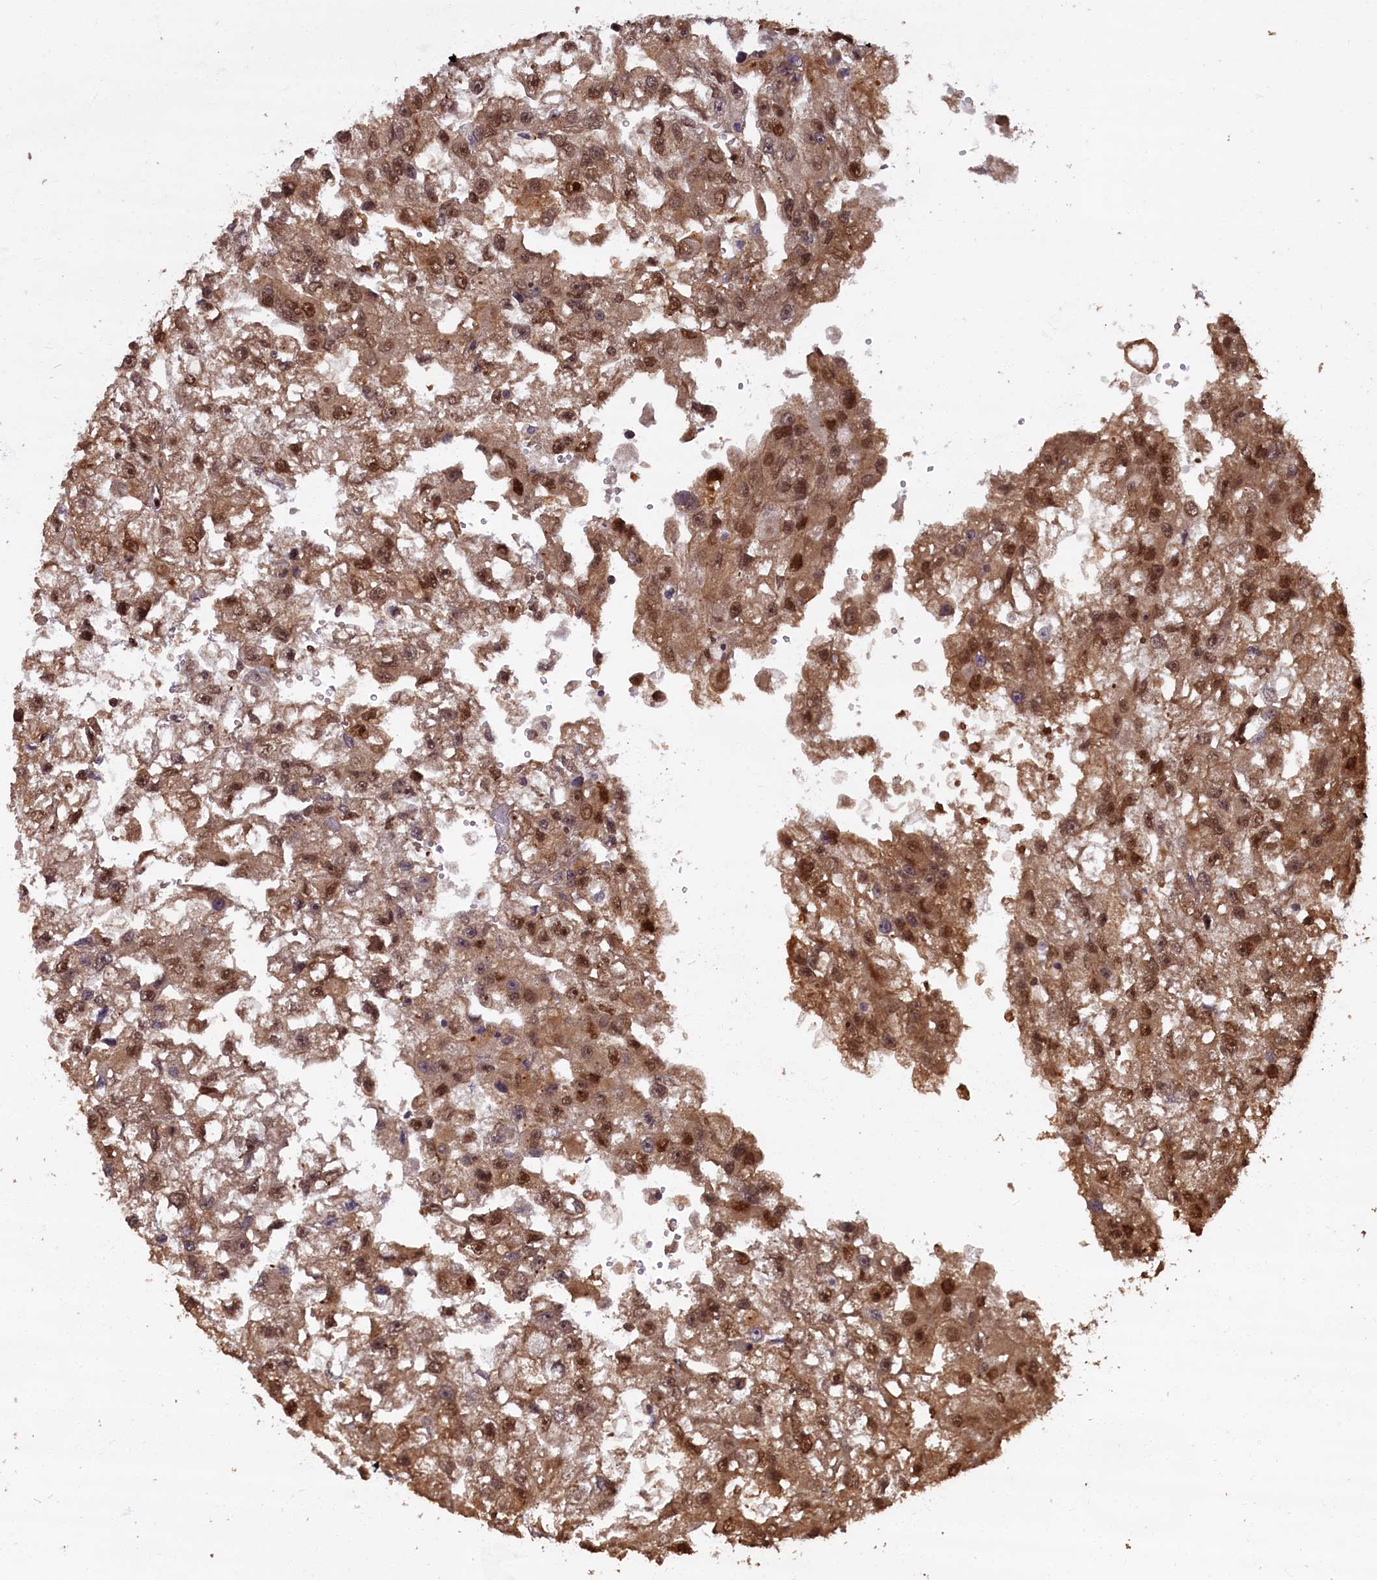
{"staining": {"intensity": "moderate", "quantity": ">75%", "location": "cytoplasmic/membranous,nuclear"}, "tissue": "renal cancer", "cell_type": "Tumor cells", "image_type": "cancer", "snomed": [{"axis": "morphology", "description": "Adenocarcinoma, NOS"}, {"axis": "topography", "description": "Kidney"}], "caption": "Approximately >75% of tumor cells in renal adenocarcinoma display moderate cytoplasmic/membranous and nuclear protein expression as visualized by brown immunohistochemical staining.", "gene": "HIF3A", "patient": {"sex": "male", "age": 63}}